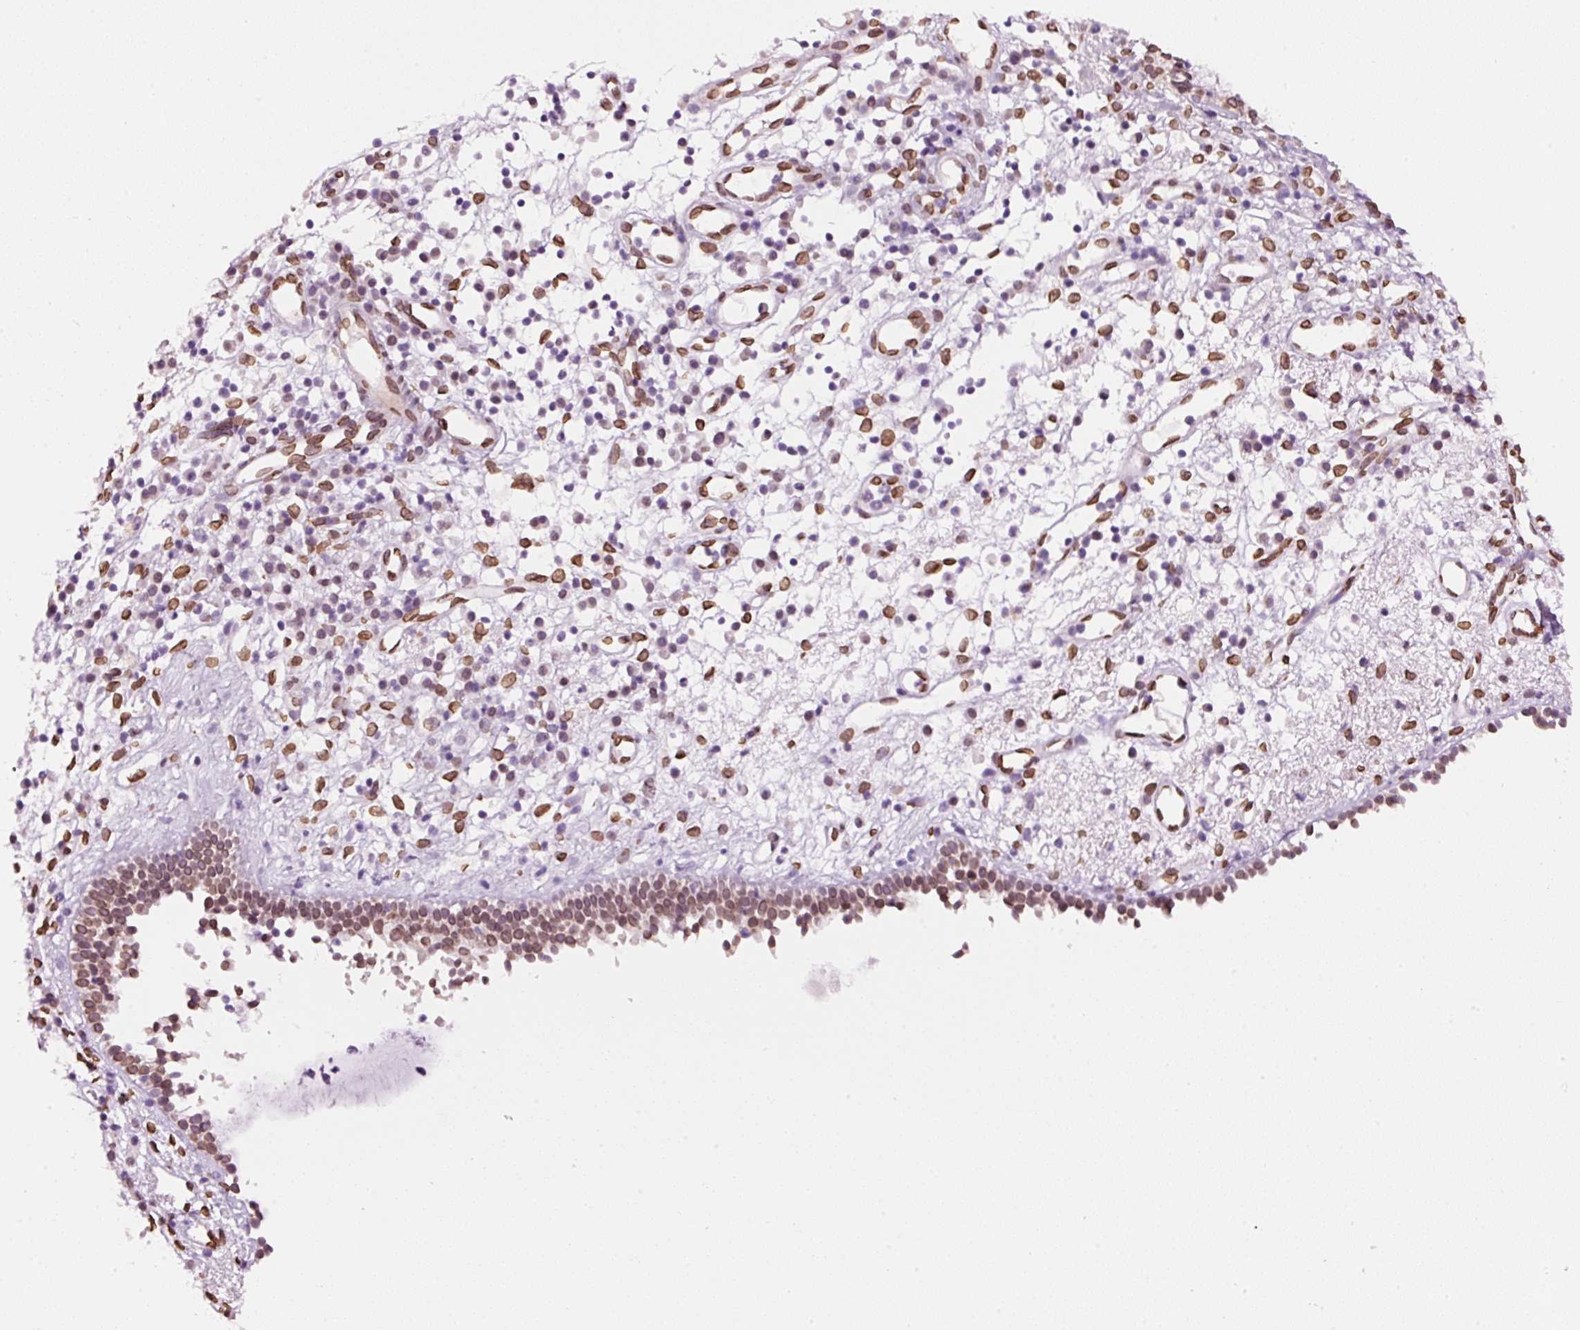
{"staining": {"intensity": "moderate", "quantity": ">75%", "location": "cytoplasmic/membranous,nuclear"}, "tissue": "nasopharynx", "cell_type": "Respiratory epithelial cells", "image_type": "normal", "snomed": [{"axis": "morphology", "description": "Normal tissue, NOS"}, {"axis": "topography", "description": "Nasopharynx"}], "caption": "Immunohistochemical staining of unremarkable human nasopharynx exhibits moderate cytoplasmic/membranous,nuclear protein staining in approximately >75% of respiratory epithelial cells. Immunohistochemistry stains the protein of interest in brown and the nuclei are stained blue.", "gene": "ZNF224", "patient": {"sex": "male", "age": 21}}